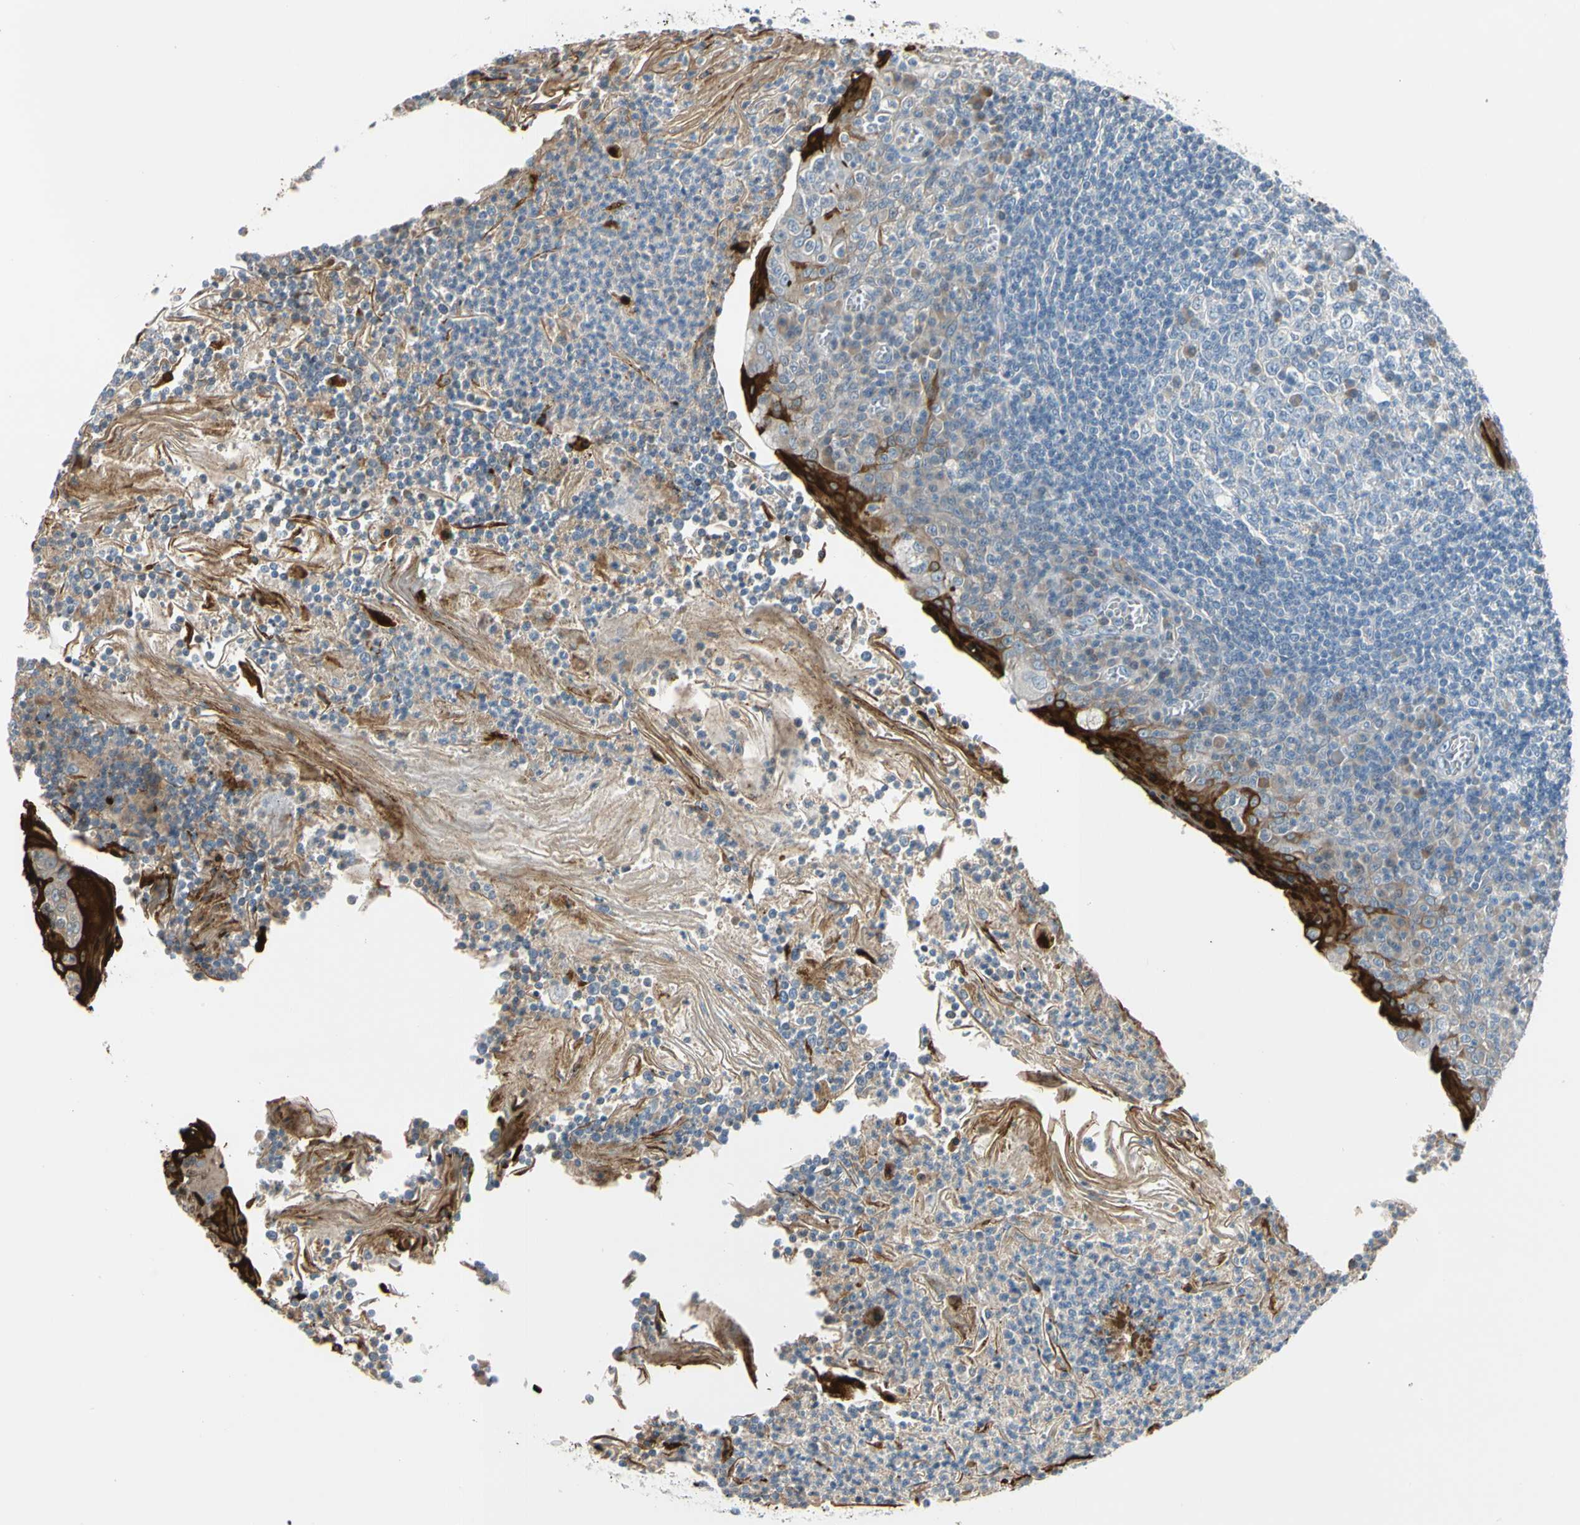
{"staining": {"intensity": "moderate", "quantity": "<25%", "location": "cytoplasmic/membranous"}, "tissue": "tonsil", "cell_type": "Germinal center cells", "image_type": "normal", "snomed": [{"axis": "morphology", "description": "Normal tissue, NOS"}, {"axis": "topography", "description": "Tonsil"}], "caption": "Tonsil stained with DAB immunohistochemistry reveals low levels of moderate cytoplasmic/membranous staining in about <25% of germinal center cells.", "gene": "STK40", "patient": {"sex": "male", "age": 31}}